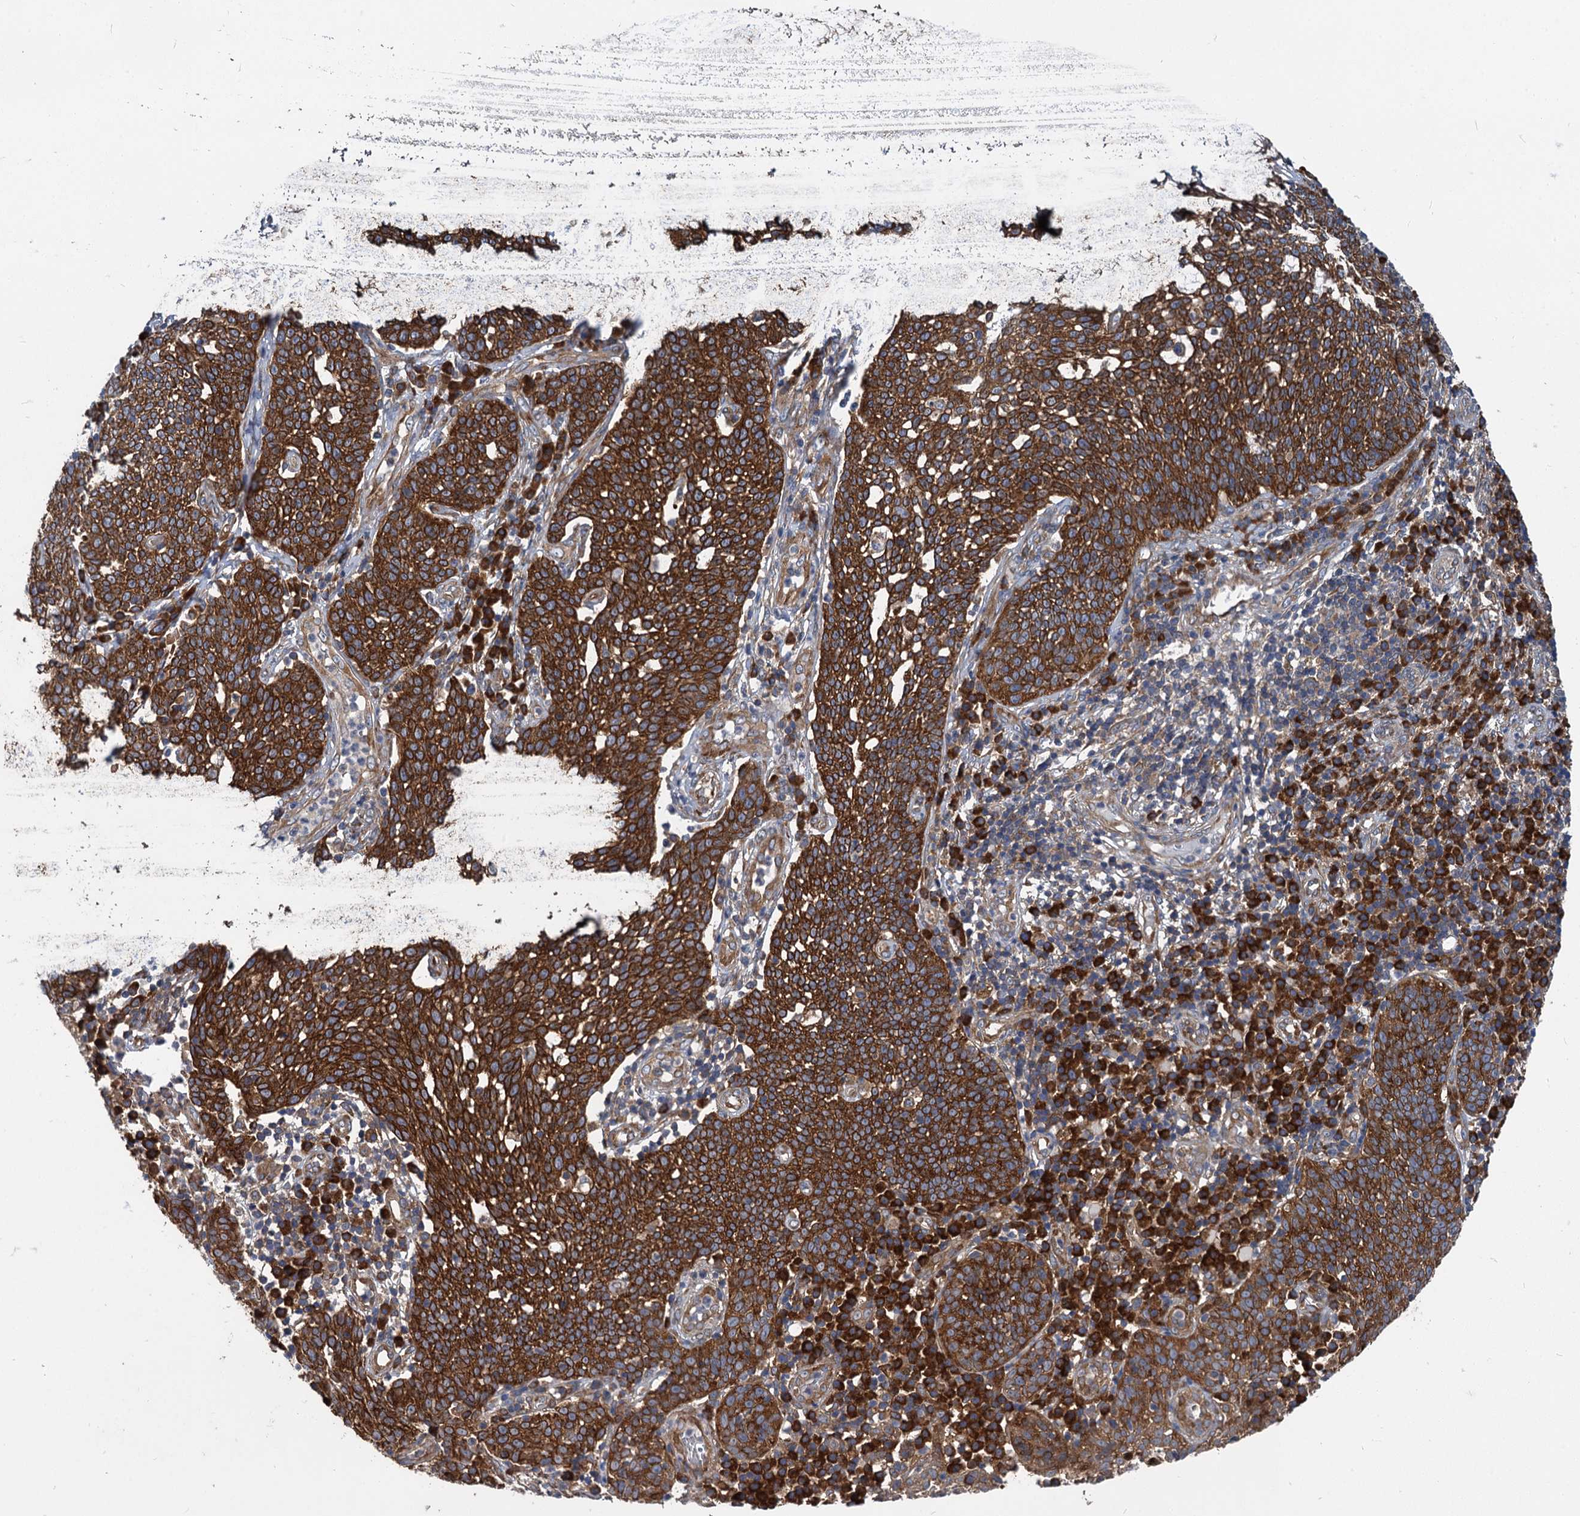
{"staining": {"intensity": "strong", "quantity": ">75%", "location": "cytoplasmic/membranous"}, "tissue": "cervical cancer", "cell_type": "Tumor cells", "image_type": "cancer", "snomed": [{"axis": "morphology", "description": "Squamous cell carcinoma, NOS"}, {"axis": "topography", "description": "Cervix"}], "caption": "Cervical cancer (squamous cell carcinoma) tissue shows strong cytoplasmic/membranous staining in about >75% of tumor cells (Brightfield microscopy of DAB IHC at high magnification).", "gene": "EIF2B2", "patient": {"sex": "female", "age": 34}}